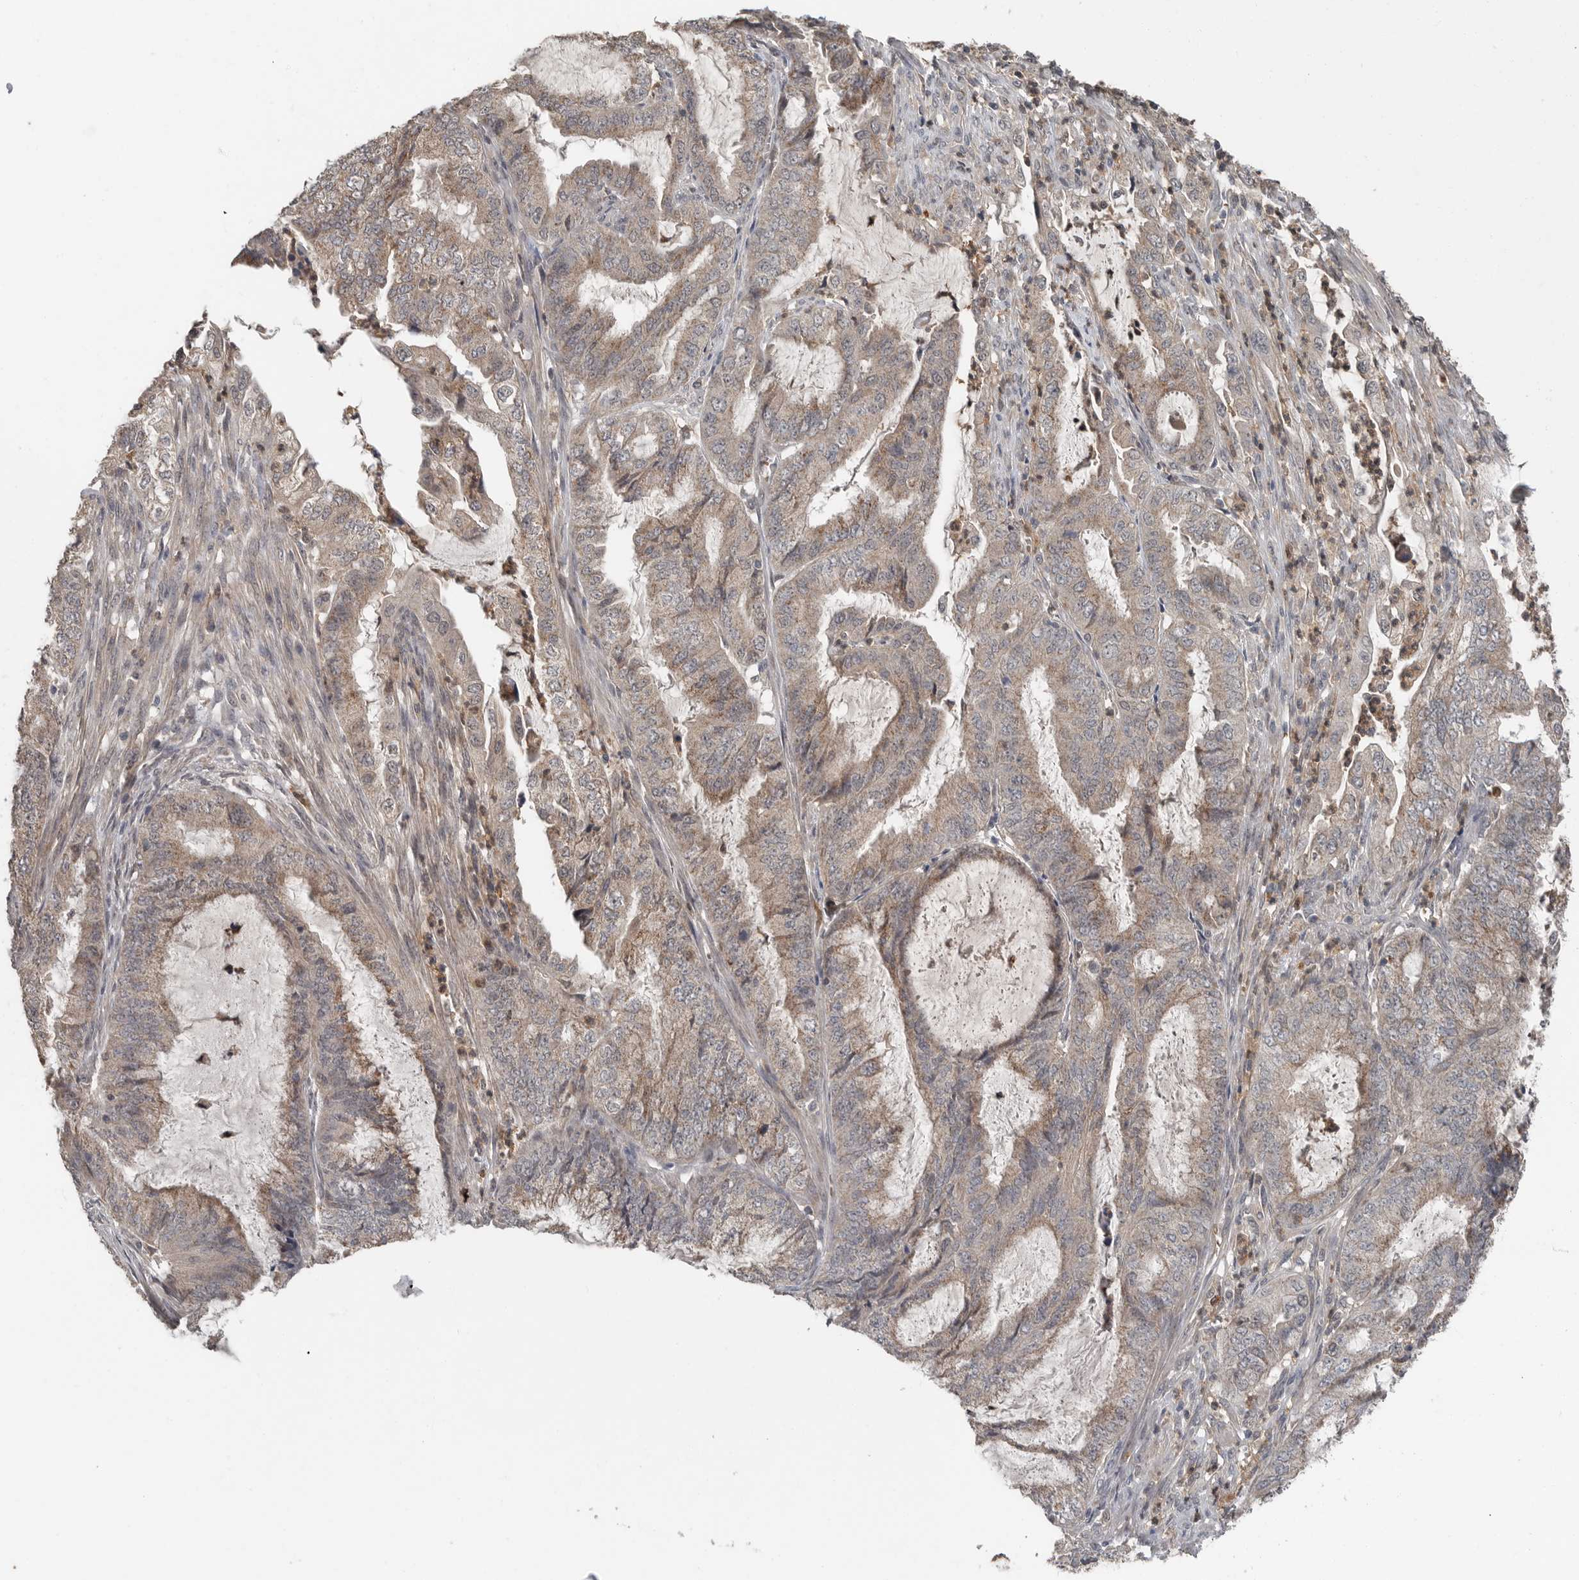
{"staining": {"intensity": "weak", "quantity": ">75%", "location": "cytoplasmic/membranous"}, "tissue": "endometrial cancer", "cell_type": "Tumor cells", "image_type": "cancer", "snomed": [{"axis": "morphology", "description": "Adenocarcinoma, NOS"}, {"axis": "topography", "description": "Endometrium"}], "caption": "Immunohistochemical staining of adenocarcinoma (endometrial) displays low levels of weak cytoplasmic/membranous protein staining in about >75% of tumor cells.", "gene": "SCP2", "patient": {"sex": "female", "age": 49}}